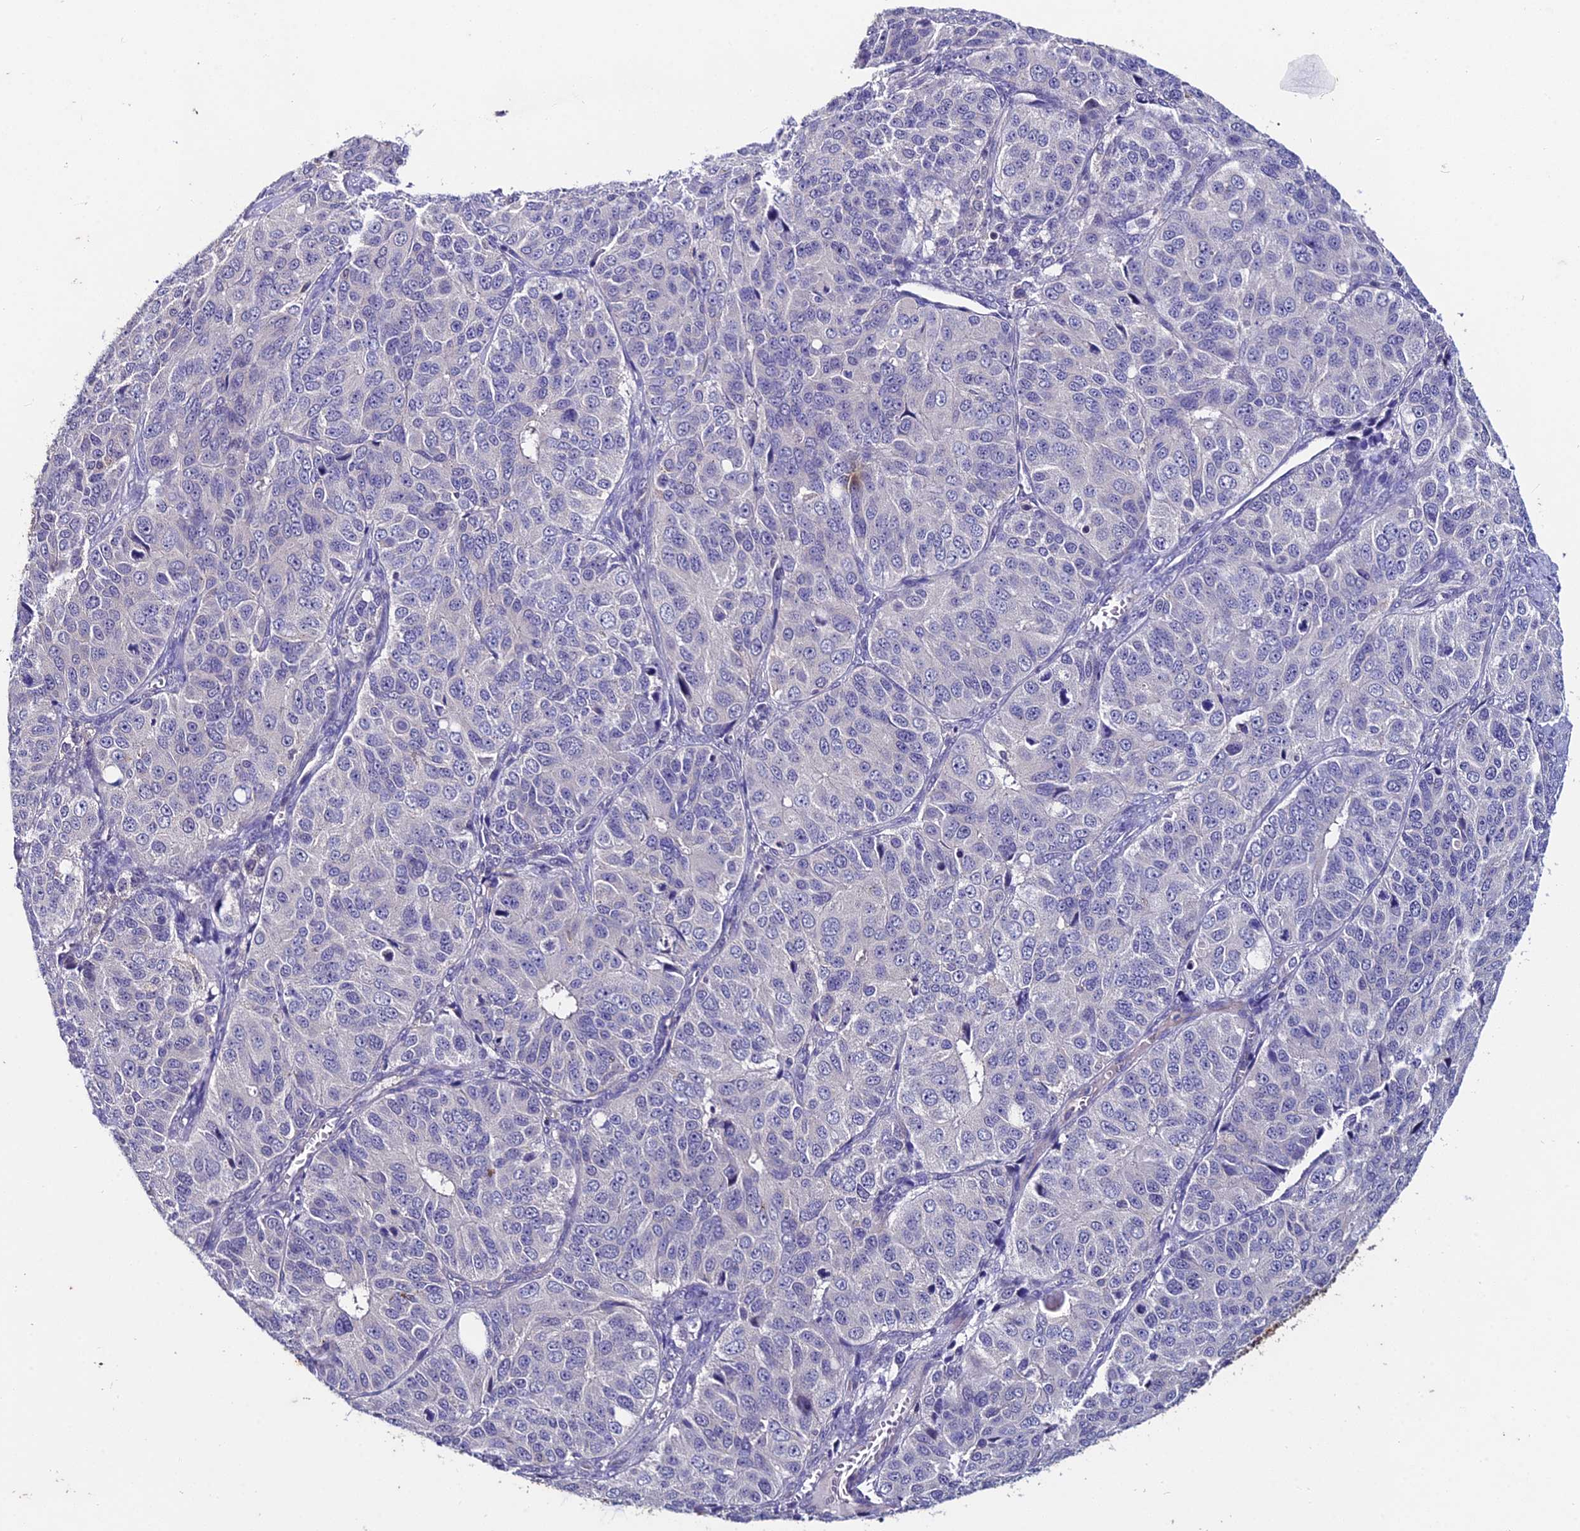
{"staining": {"intensity": "negative", "quantity": "none", "location": "none"}, "tissue": "ovarian cancer", "cell_type": "Tumor cells", "image_type": "cancer", "snomed": [{"axis": "morphology", "description": "Carcinoma, endometroid"}, {"axis": "topography", "description": "Ovary"}], "caption": "Immunohistochemical staining of human ovarian cancer shows no significant expression in tumor cells.", "gene": "LGALS7", "patient": {"sex": "female", "age": 51}}